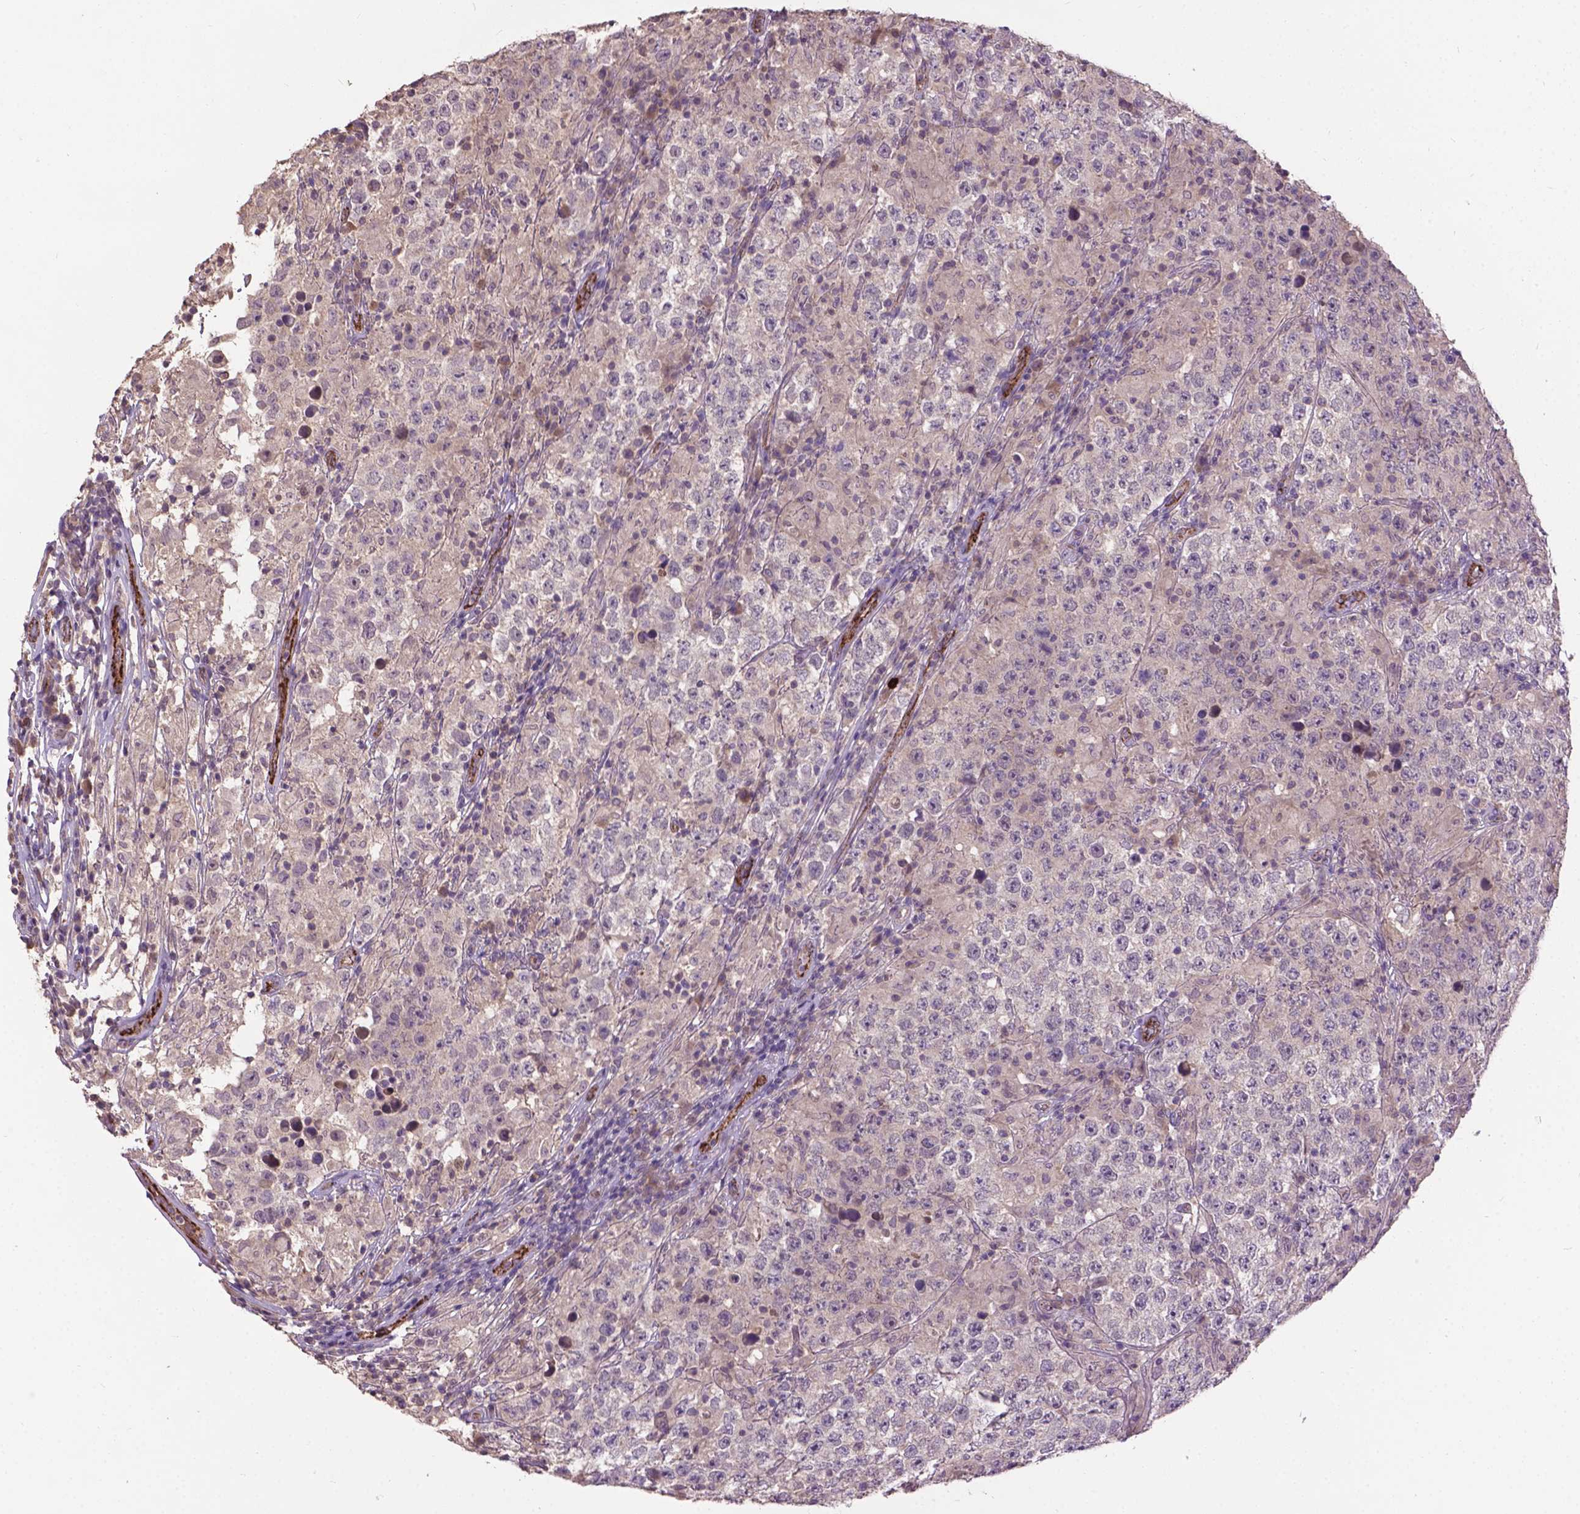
{"staining": {"intensity": "negative", "quantity": "none", "location": "none"}, "tissue": "testis cancer", "cell_type": "Tumor cells", "image_type": "cancer", "snomed": [{"axis": "morphology", "description": "Seminoma, NOS"}, {"axis": "morphology", "description": "Carcinoma, Embryonal, NOS"}, {"axis": "topography", "description": "Testis"}], "caption": "IHC micrograph of neoplastic tissue: human testis cancer stained with DAB displays no significant protein expression in tumor cells.", "gene": "ZNF337", "patient": {"sex": "male", "age": 41}}